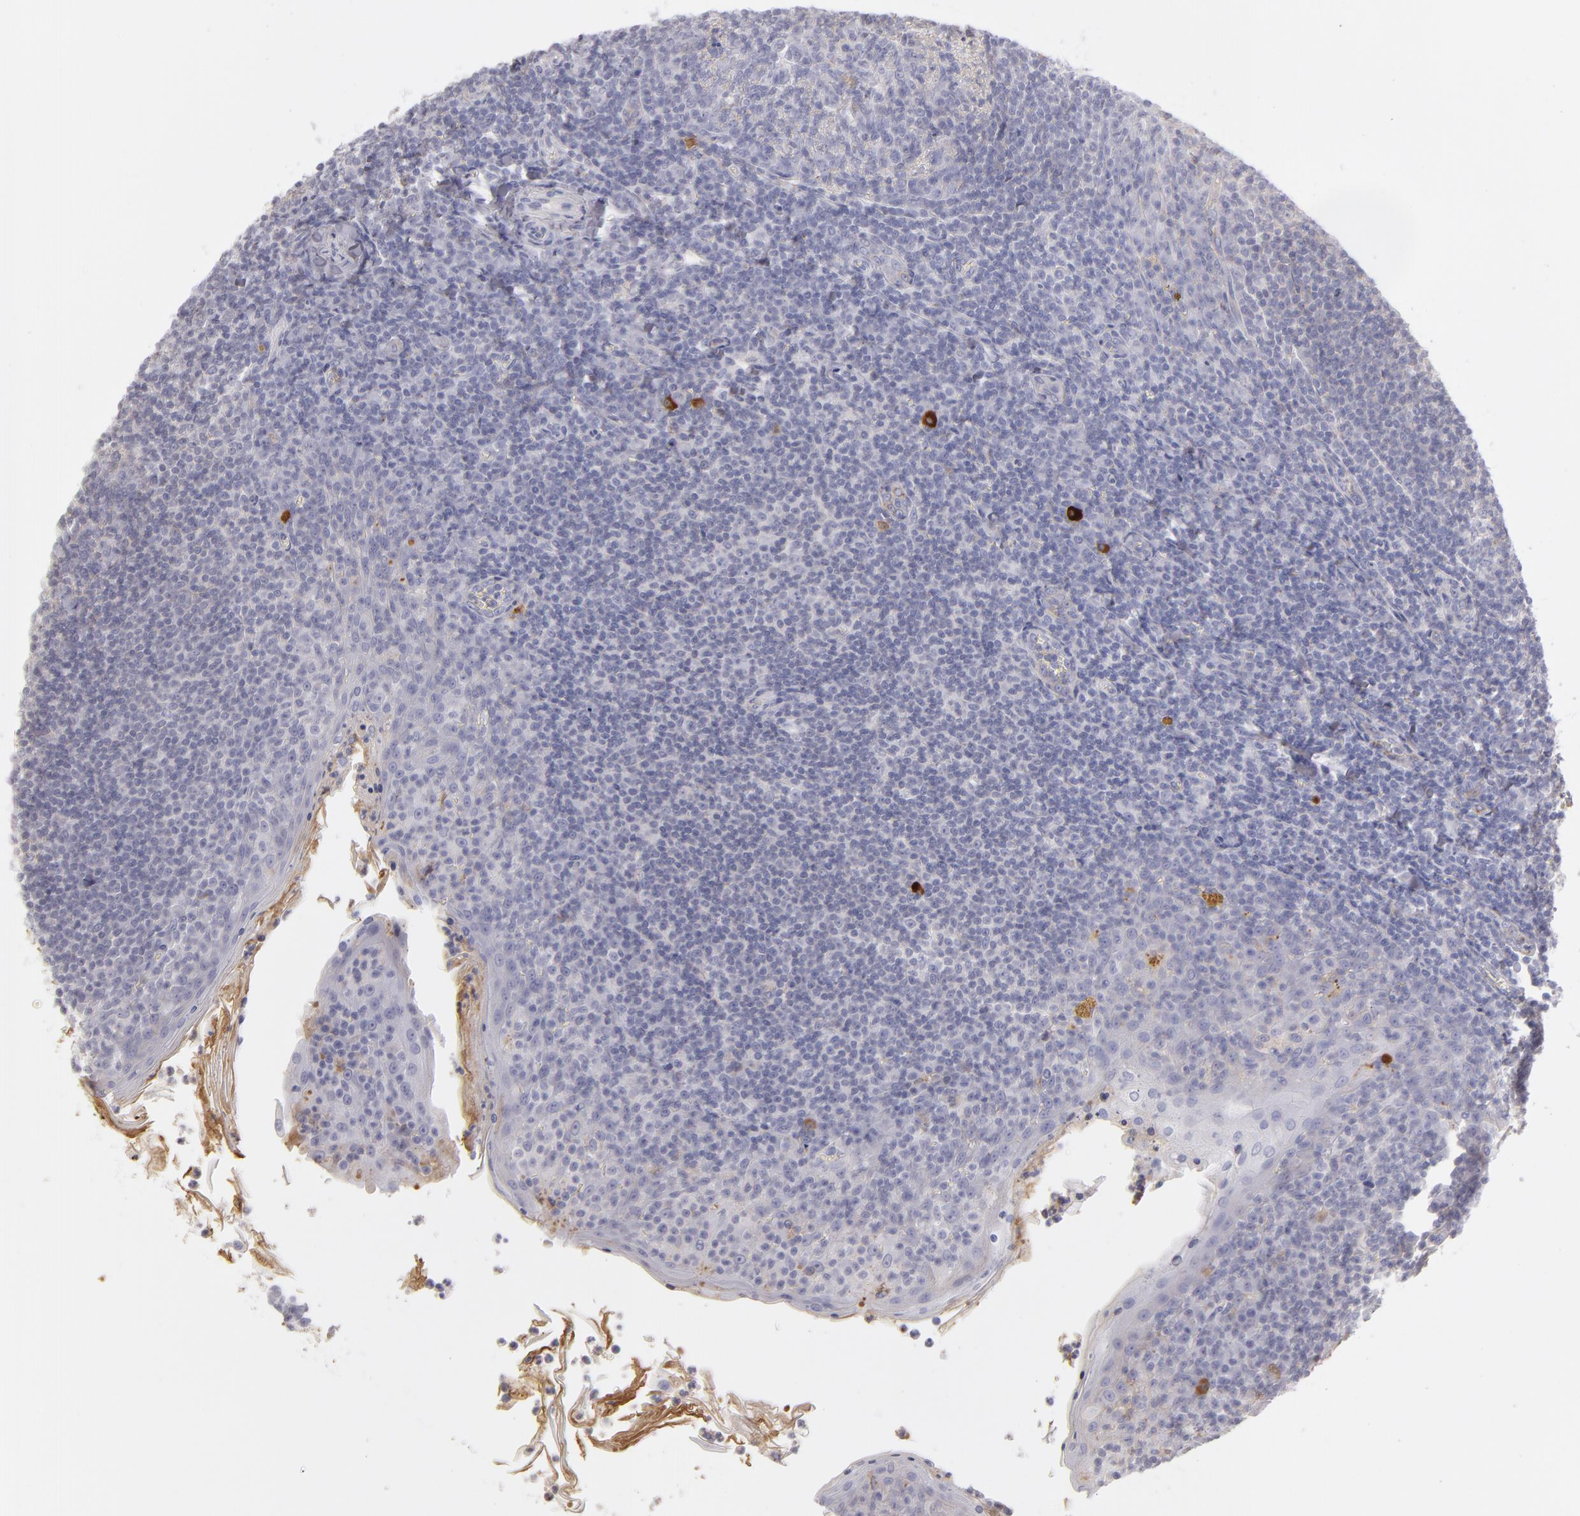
{"staining": {"intensity": "negative", "quantity": "none", "location": "none"}, "tissue": "tonsil", "cell_type": "Germinal center cells", "image_type": "normal", "snomed": [{"axis": "morphology", "description": "Normal tissue, NOS"}, {"axis": "topography", "description": "Tonsil"}], "caption": "This is an immunohistochemistry (IHC) histopathology image of normal tonsil. There is no staining in germinal center cells.", "gene": "SERPINA1", "patient": {"sex": "male", "age": 31}}